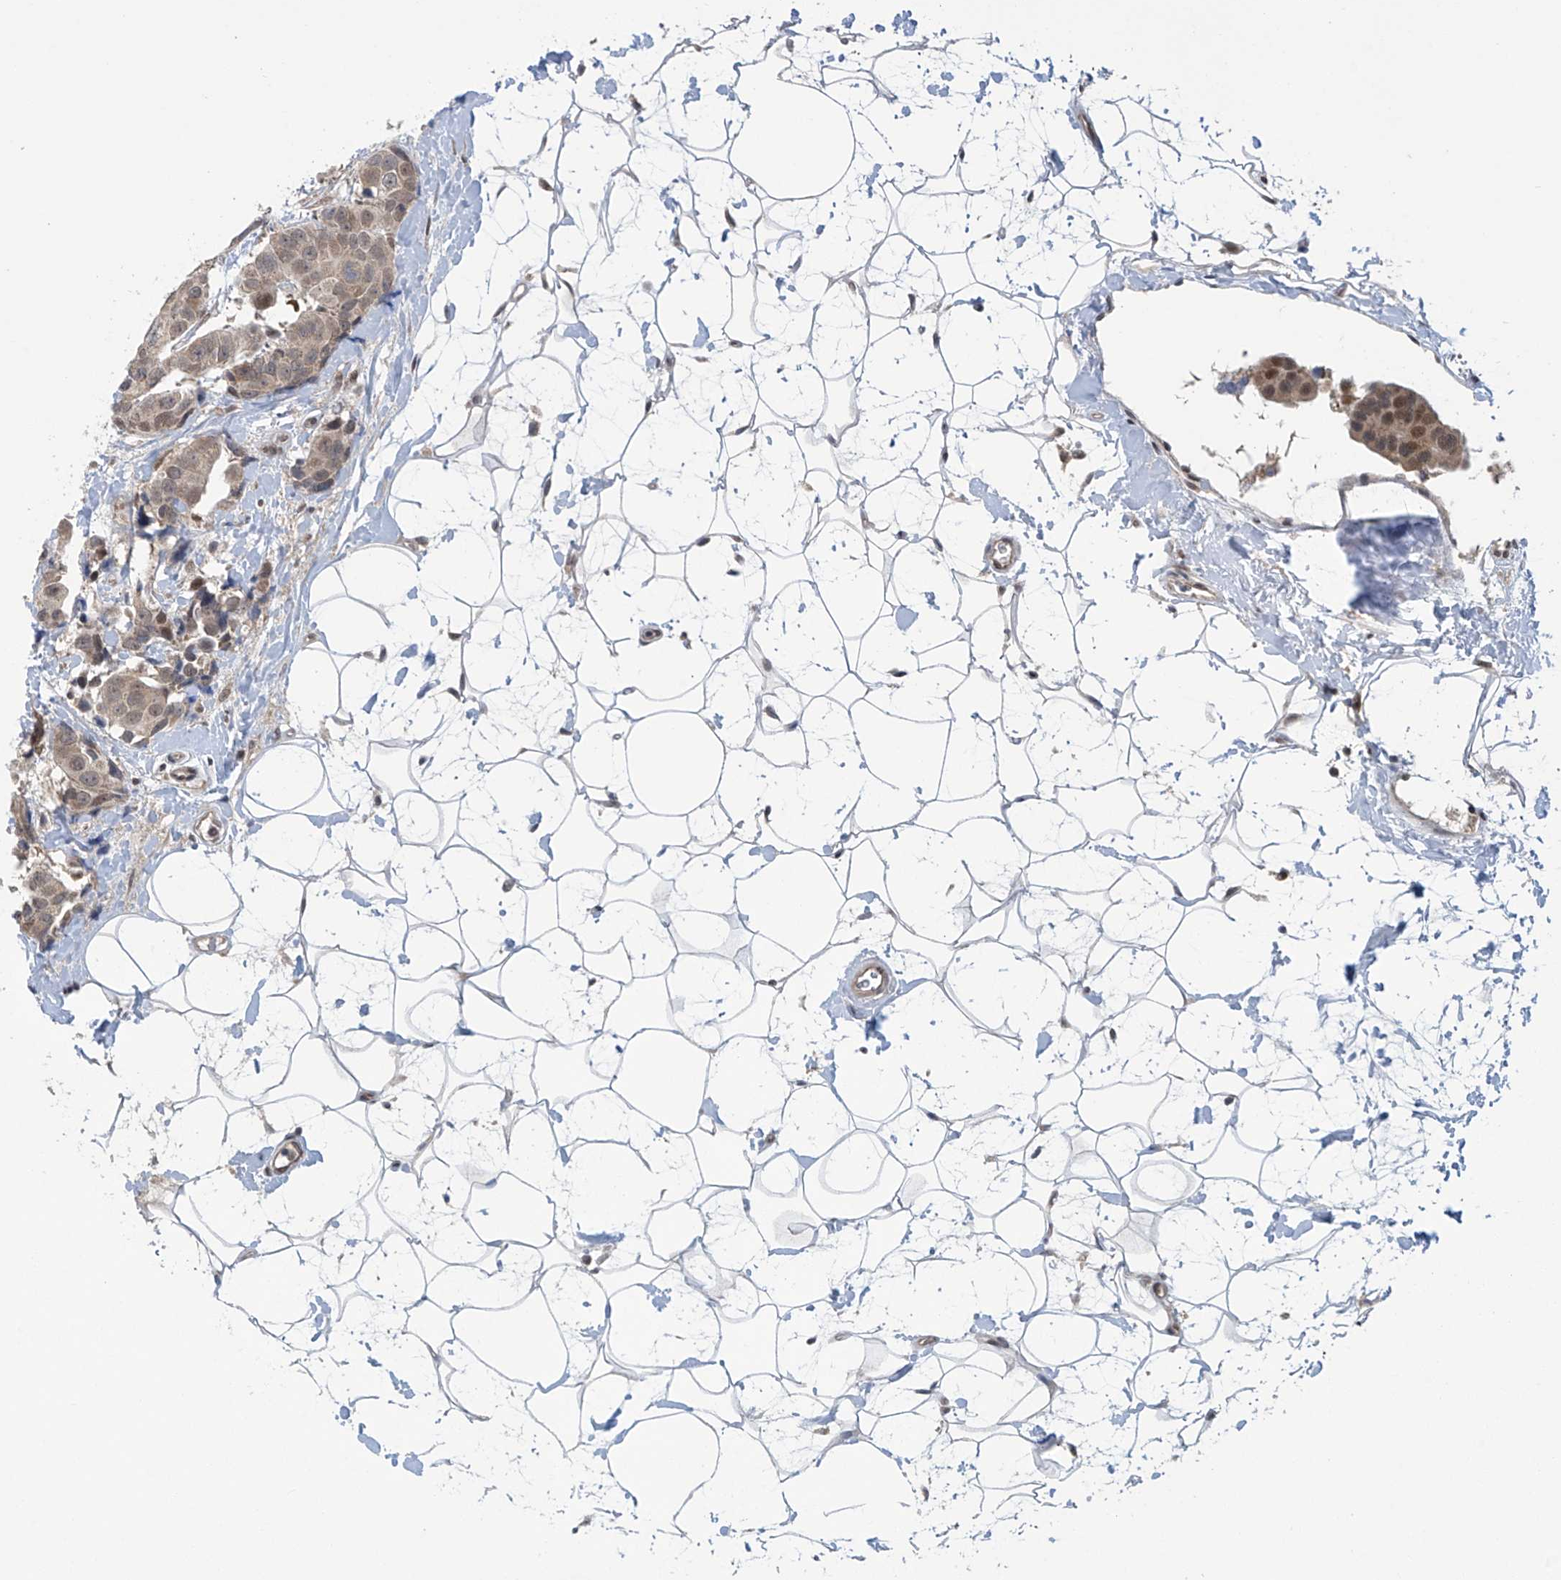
{"staining": {"intensity": "weak", "quantity": ">75%", "location": "cytoplasmic/membranous,nuclear"}, "tissue": "breast cancer", "cell_type": "Tumor cells", "image_type": "cancer", "snomed": [{"axis": "morphology", "description": "Normal tissue, NOS"}, {"axis": "morphology", "description": "Duct carcinoma"}, {"axis": "topography", "description": "Breast"}], "caption": "Immunohistochemistry (IHC) image of neoplastic tissue: human breast cancer (invasive ductal carcinoma) stained using immunohistochemistry exhibits low levels of weak protein expression localized specifically in the cytoplasmic/membranous and nuclear of tumor cells, appearing as a cytoplasmic/membranous and nuclear brown color.", "gene": "ABHD13", "patient": {"sex": "female", "age": 39}}